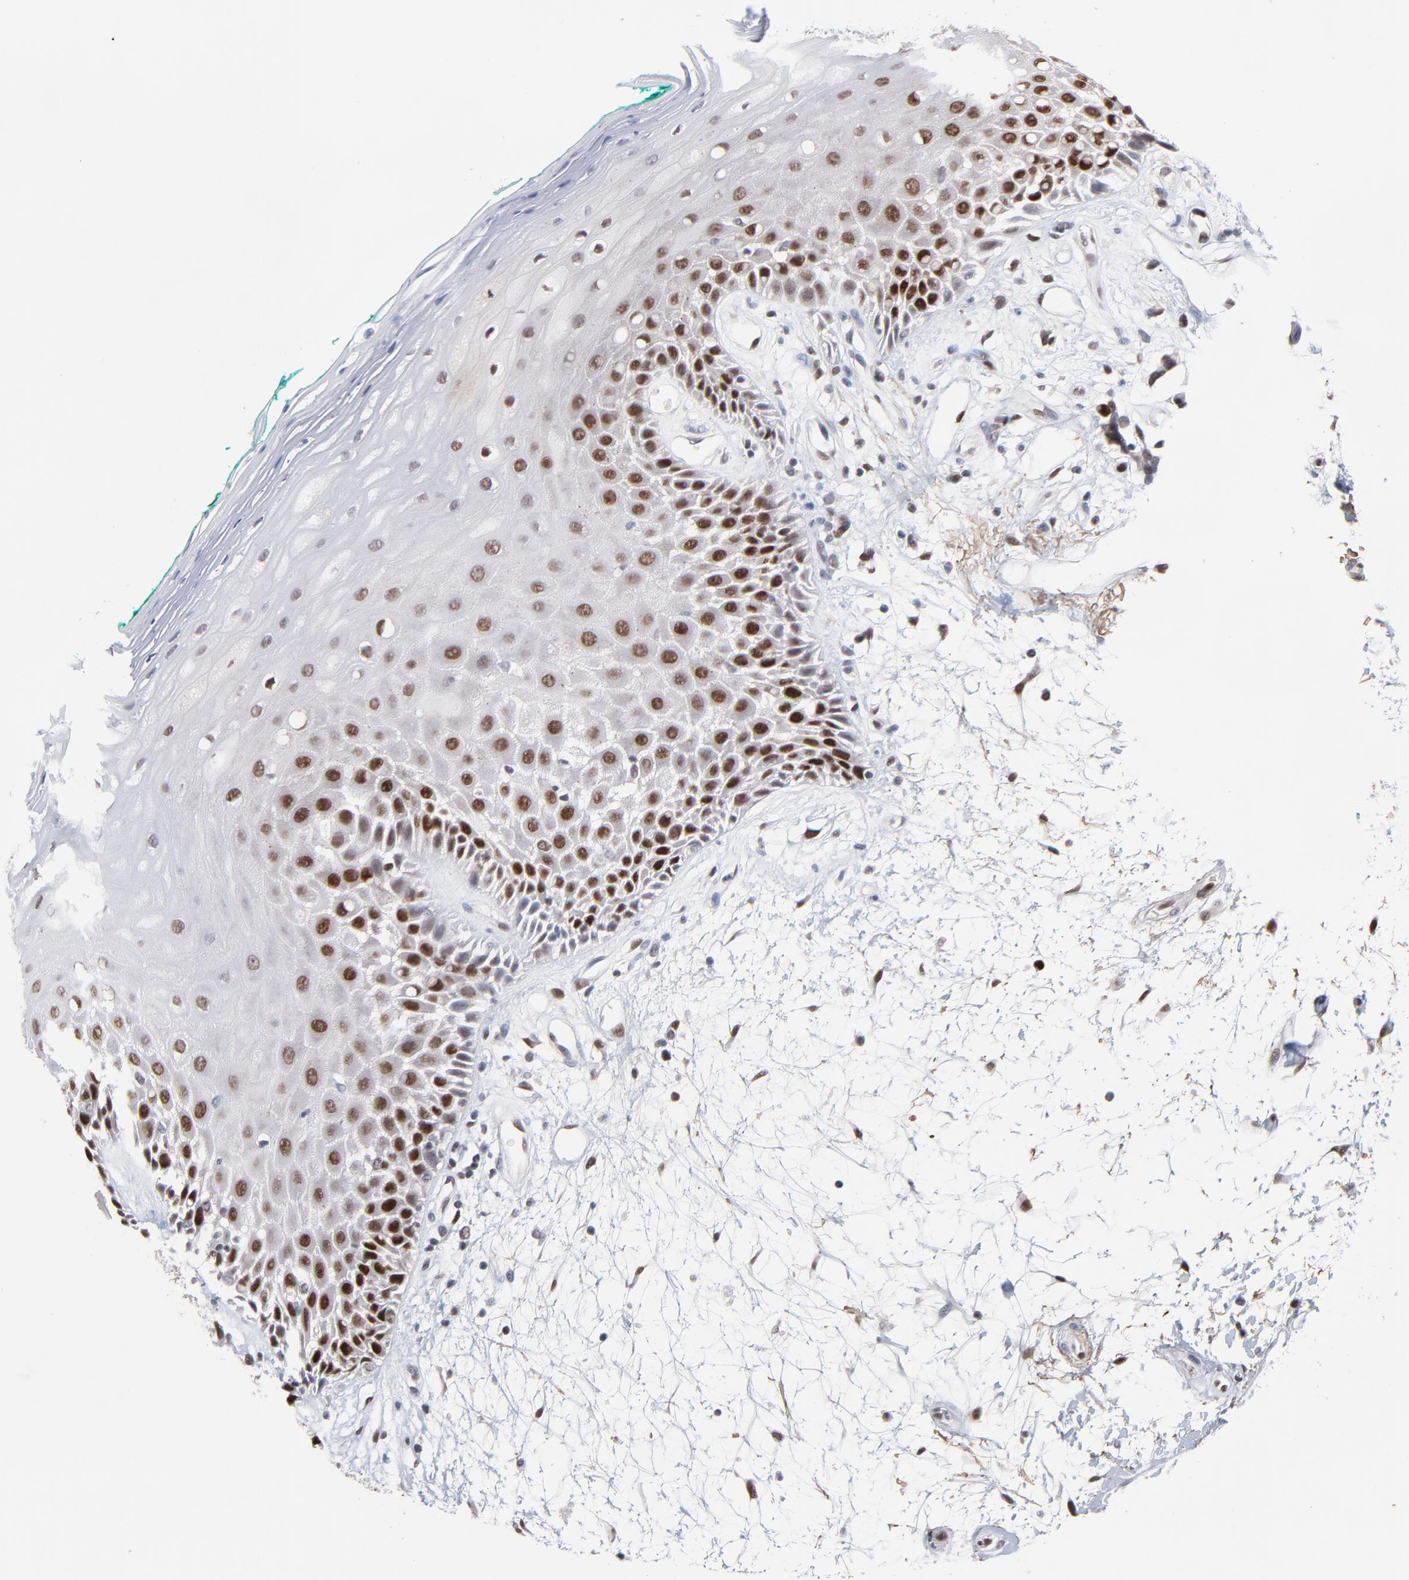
{"staining": {"intensity": "moderate", "quantity": ">75%", "location": "nuclear"}, "tissue": "oral mucosa", "cell_type": "Squamous epithelial cells", "image_type": "normal", "snomed": [{"axis": "morphology", "description": "Normal tissue, NOS"}, {"axis": "morphology", "description": "Squamous cell carcinoma, NOS"}, {"axis": "topography", "description": "Skeletal muscle"}, {"axis": "topography", "description": "Oral tissue"}, {"axis": "topography", "description": "Head-Neck"}], "caption": "Oral mucosa stained with DAB IHC demonstrates medium levels of moderate nuclear staining in about >75% of squamous epithelial cells. The staining was performed using DAB, with brown indicating positive protein expression. Nuclei are stained blue with hematoxylin.", "gene": "OGFOD1", "patient": {"sex": "female", "age": 84}}